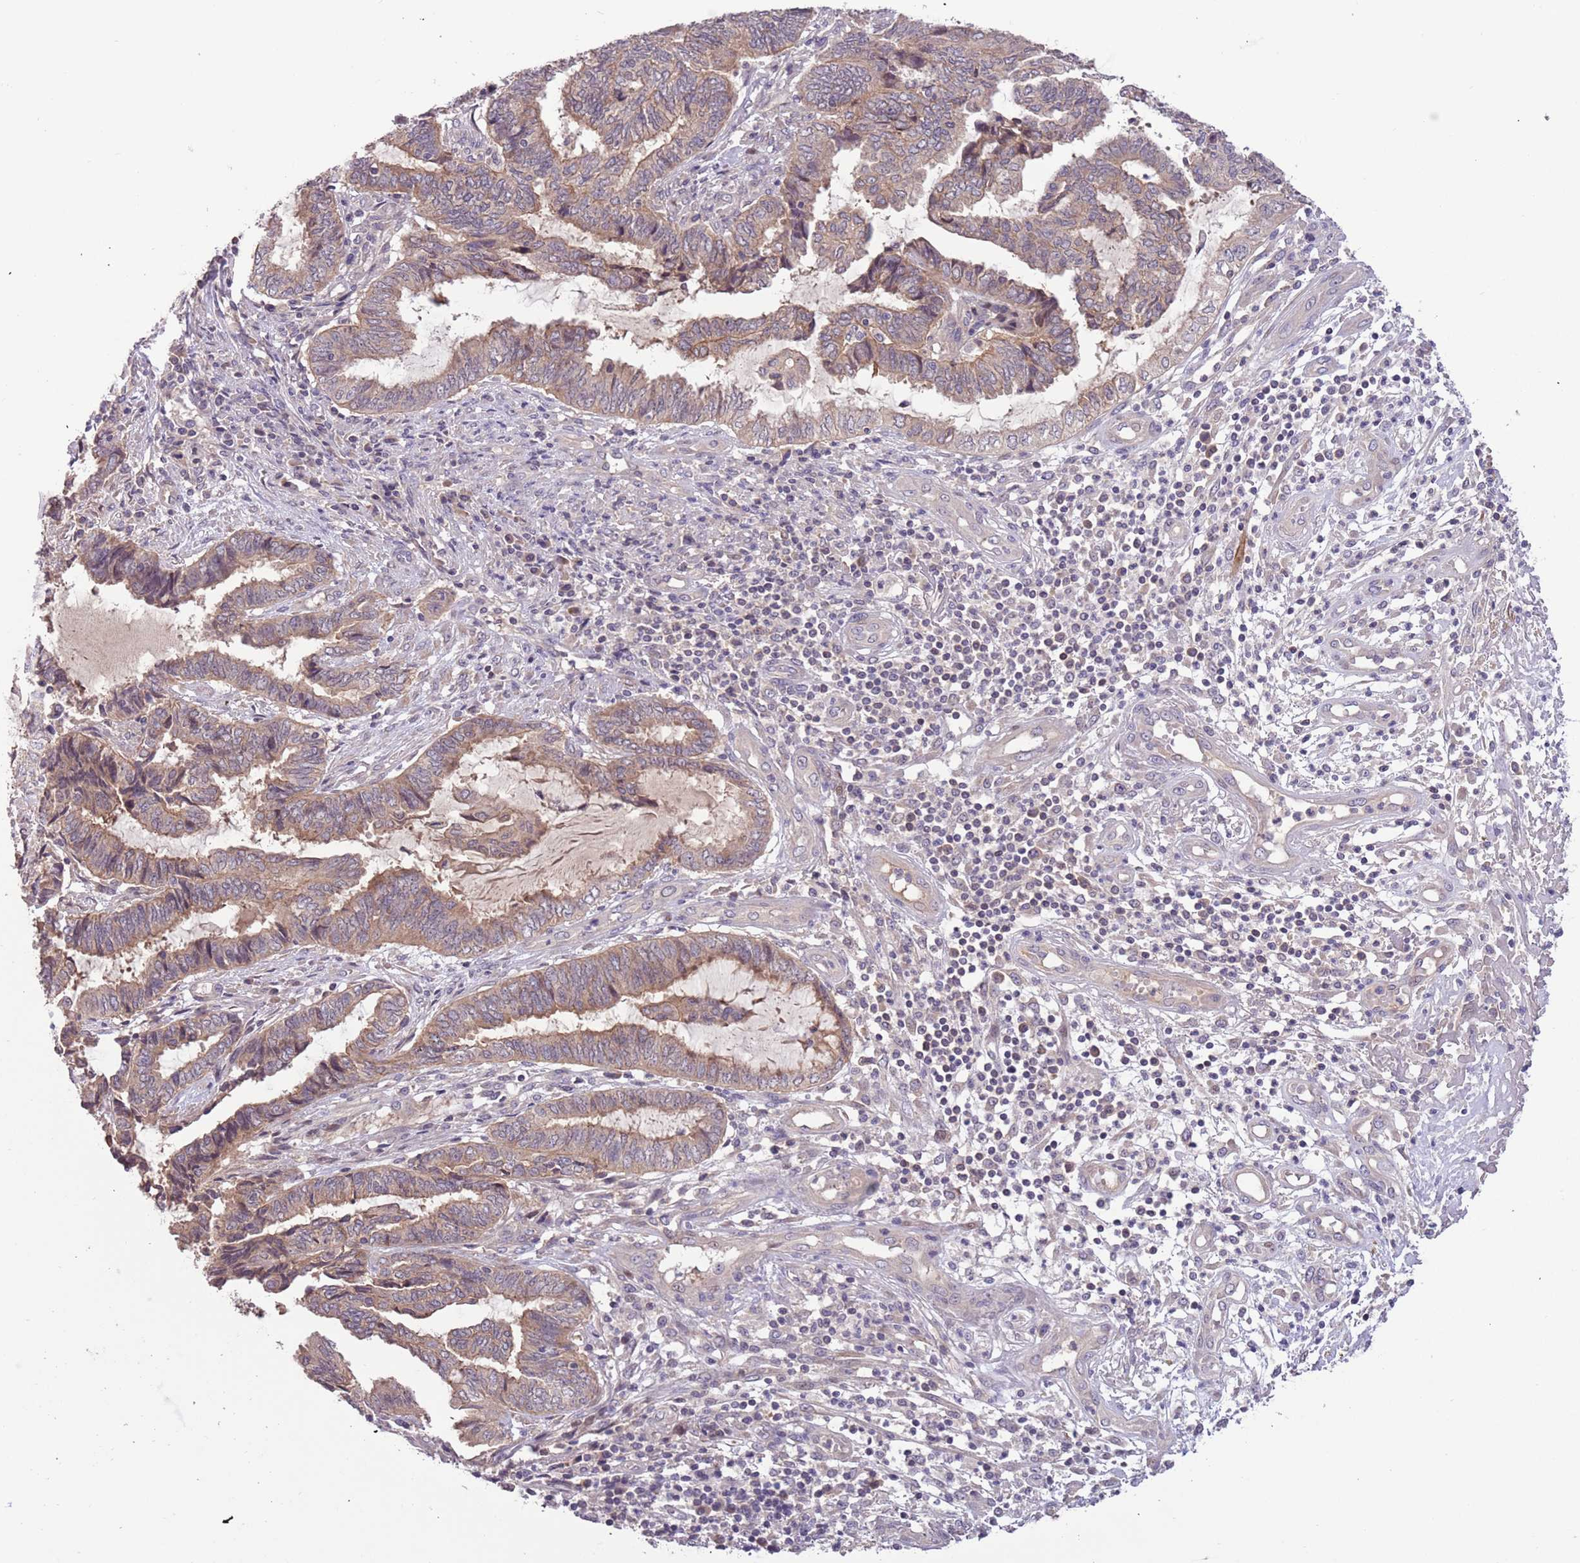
{"staining": {"intensity": "moderate", "quantity": ">75%", "location": "cytoplasmic/membranous"}, "tissue": "endometrial cancer", "cell_type": "Tumor cells", "image_type": "cancer", "snomed": [{"axis": "morphology", "description": "Adenocarcinoma, NOS"}, {"axis": "topography", "description": "Uterus"}, {"axis": "topography", "description": "Endometrium"}], "caption": "Endometrial cancer (adenocarcinoma) tissue reveals moderate cytoplasmic/membranous expression in about >75% of tumor cells", "gene": "SHROOM3", "patient": {"sex": "female", "age": 70}}